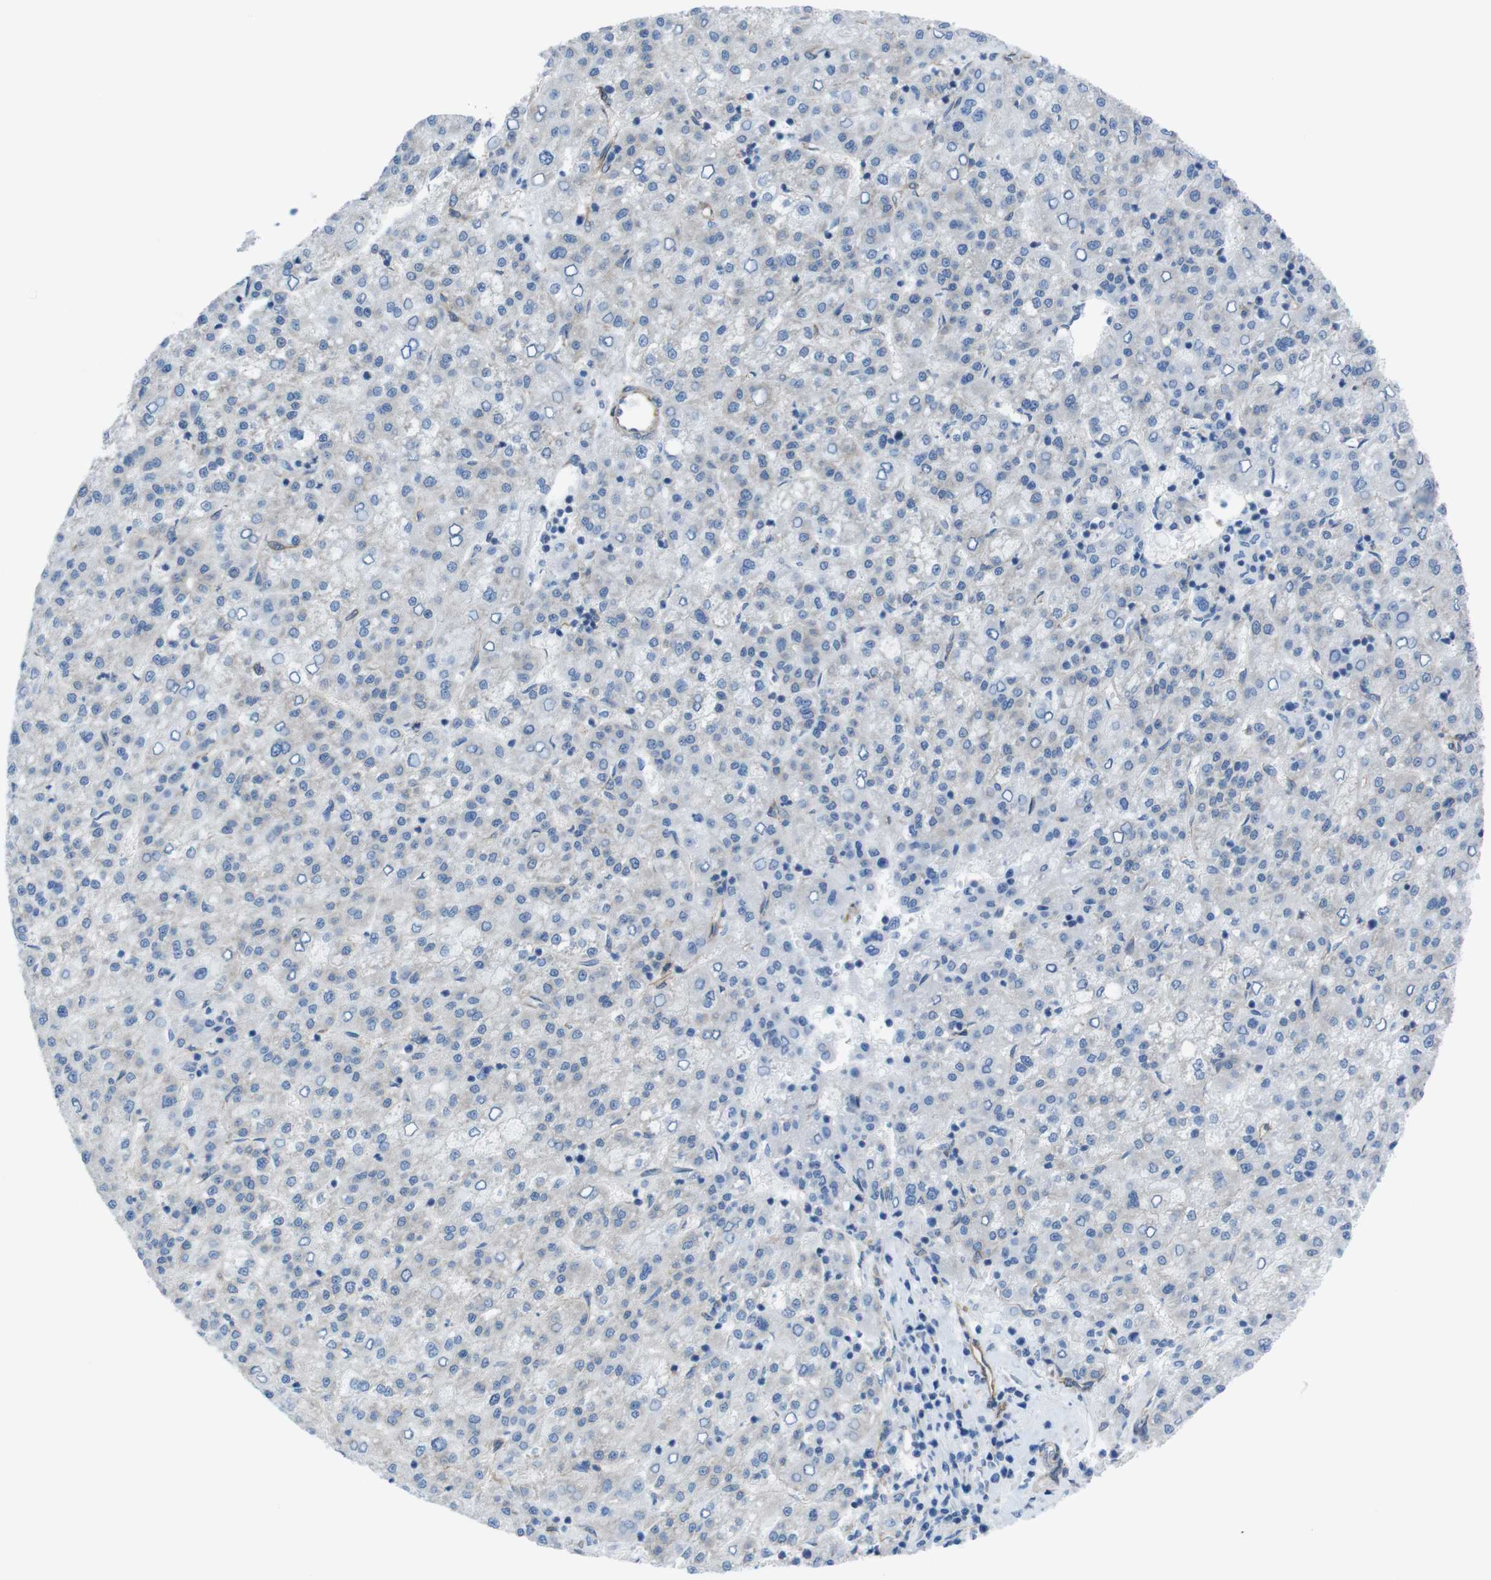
{"staining": {"intensity": "negative", "quantity": "none", "location": "none"}, "tissue": "liver cancer", "cell_type": "Tumor cells", "image_type": "cancer", "snomed": [{"axis": "morphology", "description": "Carcinoma, Hepatocellular, NOS"}, {"axis": "topography", "description": "Liver"}], "caption": "DAB immunohistochemical staining of human liver hepatocellular carcinoma demonstrates no significant positivity in tumor cells. (Immunohistochemistry, brightfield microscopy, high magnification).", "gene": "DIAPH2", "patient": {"sex": "female", "age": 58}}